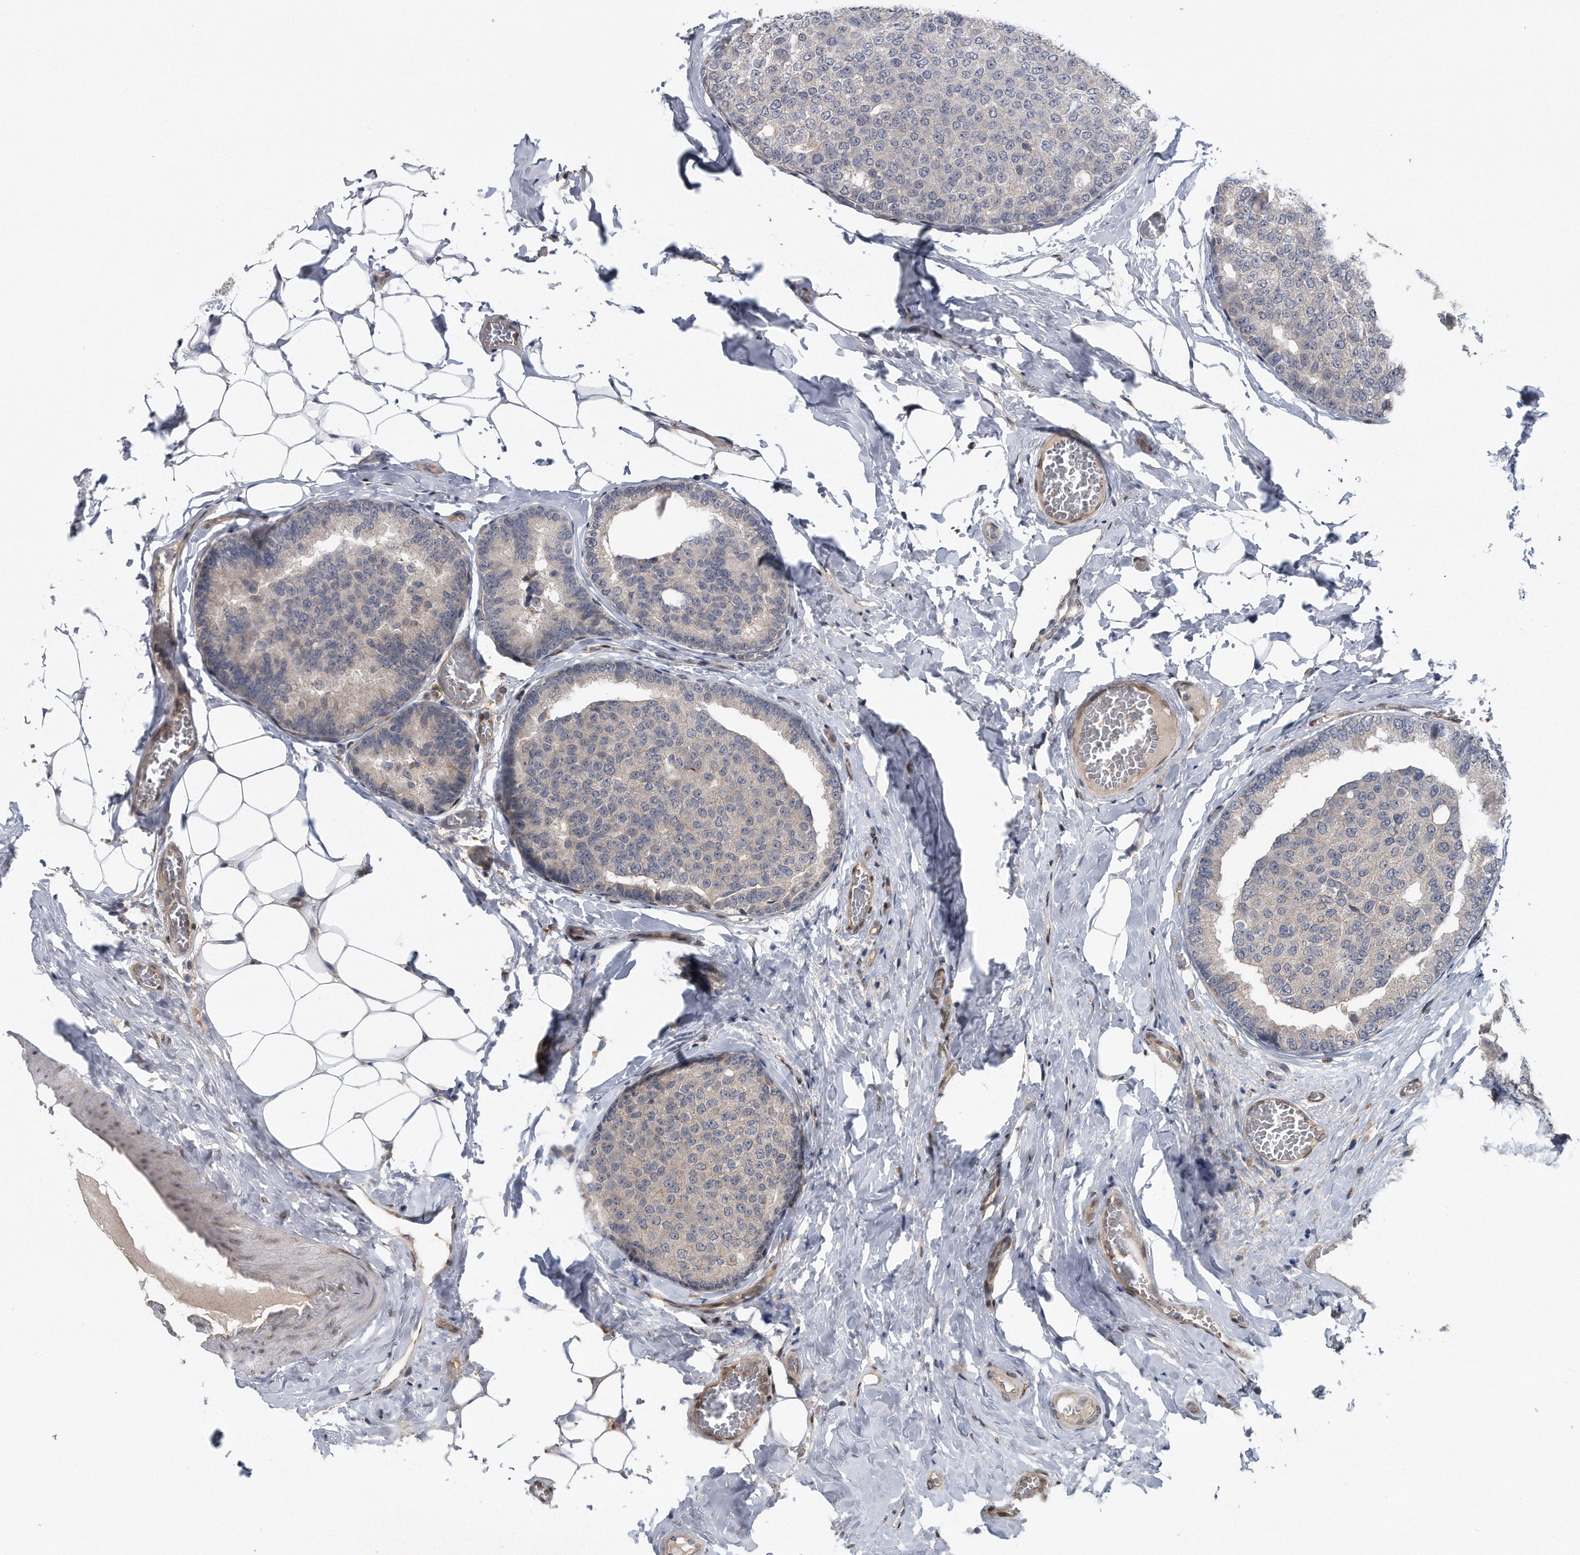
{"staining": {"intensity": "negative", "quantity": "none", "location": "none"}, "tissue": "breast cancer", "cell_type": "Tumor cells", "image_type": "cancer", "snomed": [{"axis": "morphology", "description": "Normal tissue, NOS"}, {"axis": "morphology", "description": "Duct carcinoma"}, {"axis": "topography", "description": "Breast"}], "caption": "Breast intraductal carcinoma stained for a protein using IHC reveals no expression tumor cells.", "gene": "ZNF79", "patient": {"sex": "female", "age": 43}}